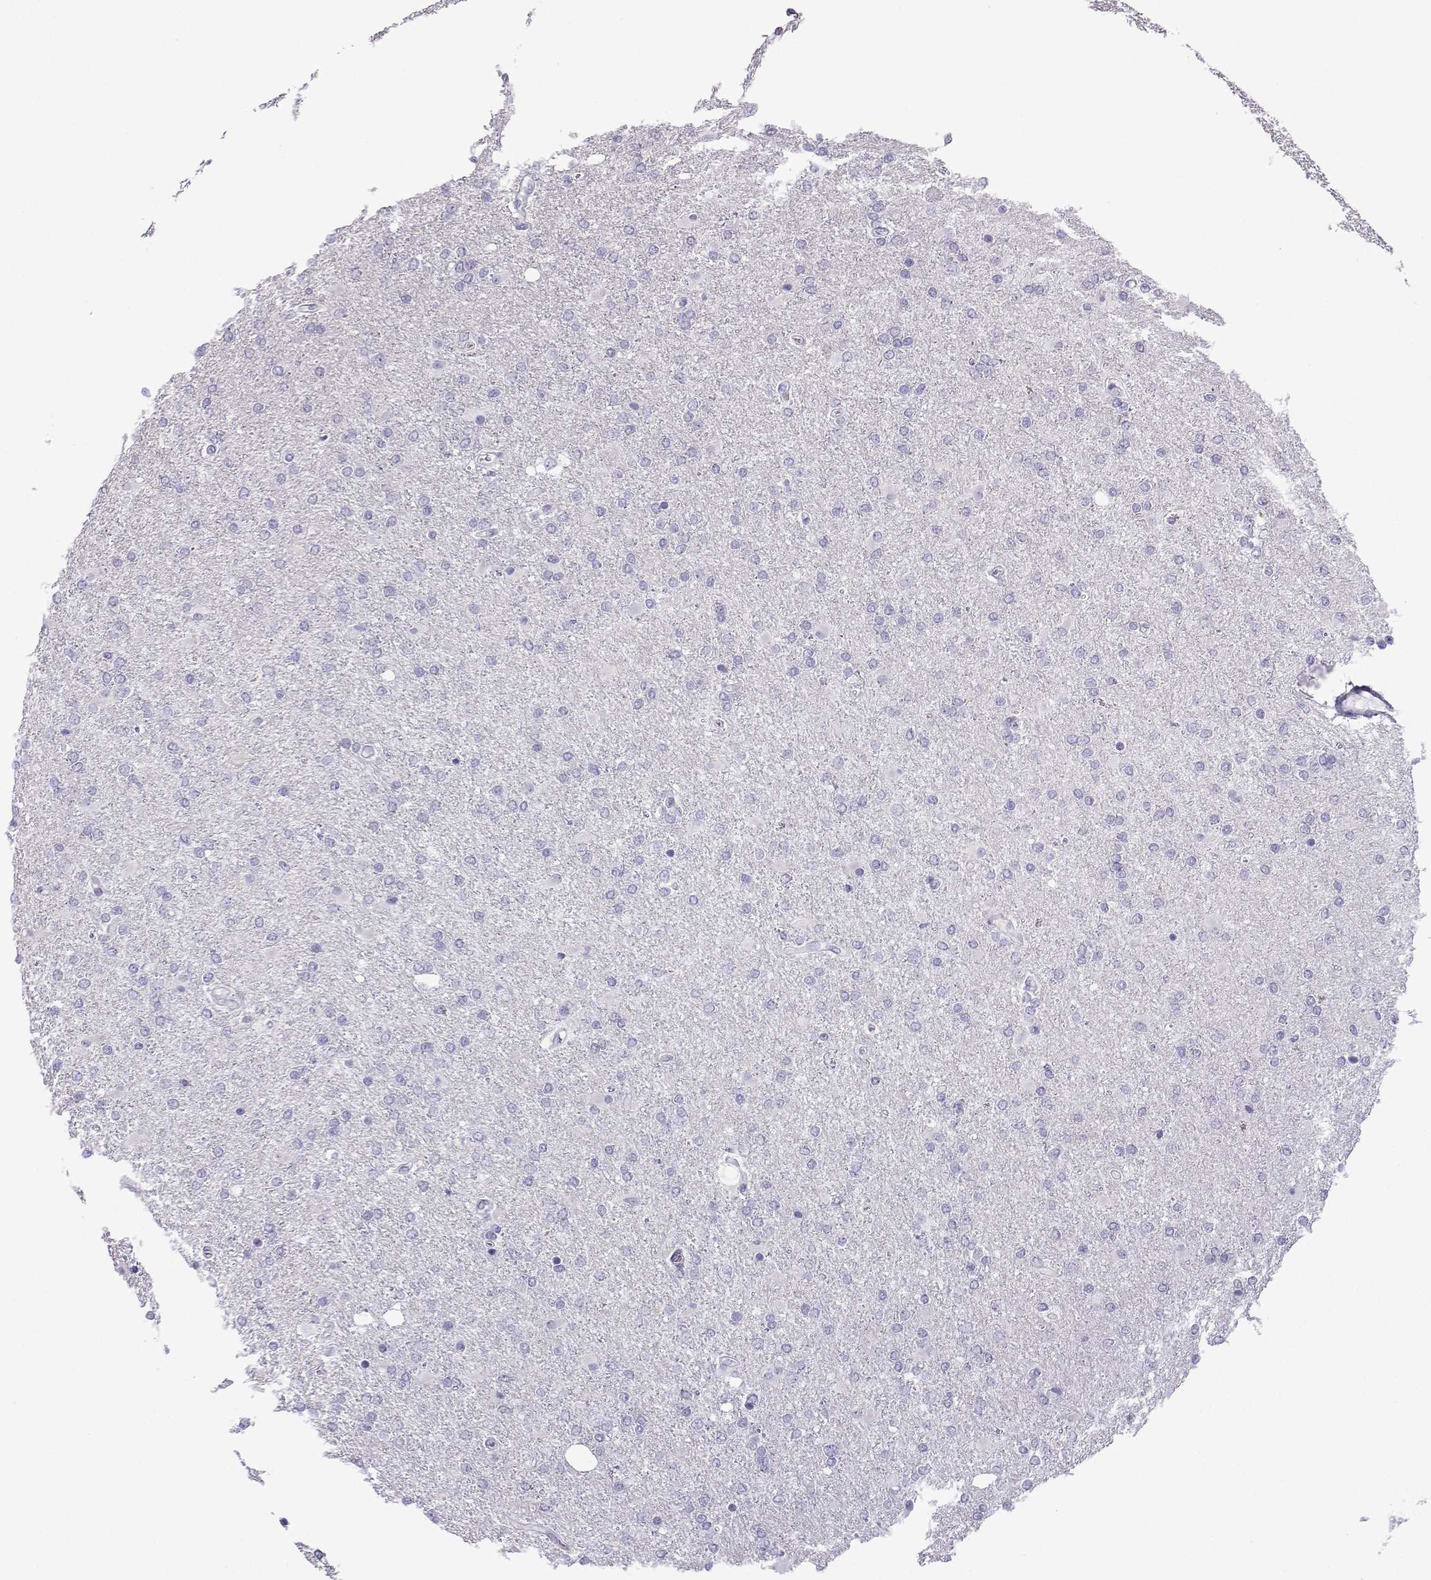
{"staining": {"intensity": "negative", "quantity": "none", "location": "none"}, "tissue": "glioma", "cell_type": "Tumor cells", "image_type": "cancer", "snomed": [{"axis": "morphology", "description": "Glioma, malignant, High grade"}, {"axis": "topography", "description": "Cerebral cortex"}], "caption": "Tumor cells are negative for brown protein staining in glioma.", "gene": "MRGBP", "patient": {"sex": "male", "age": 70}}